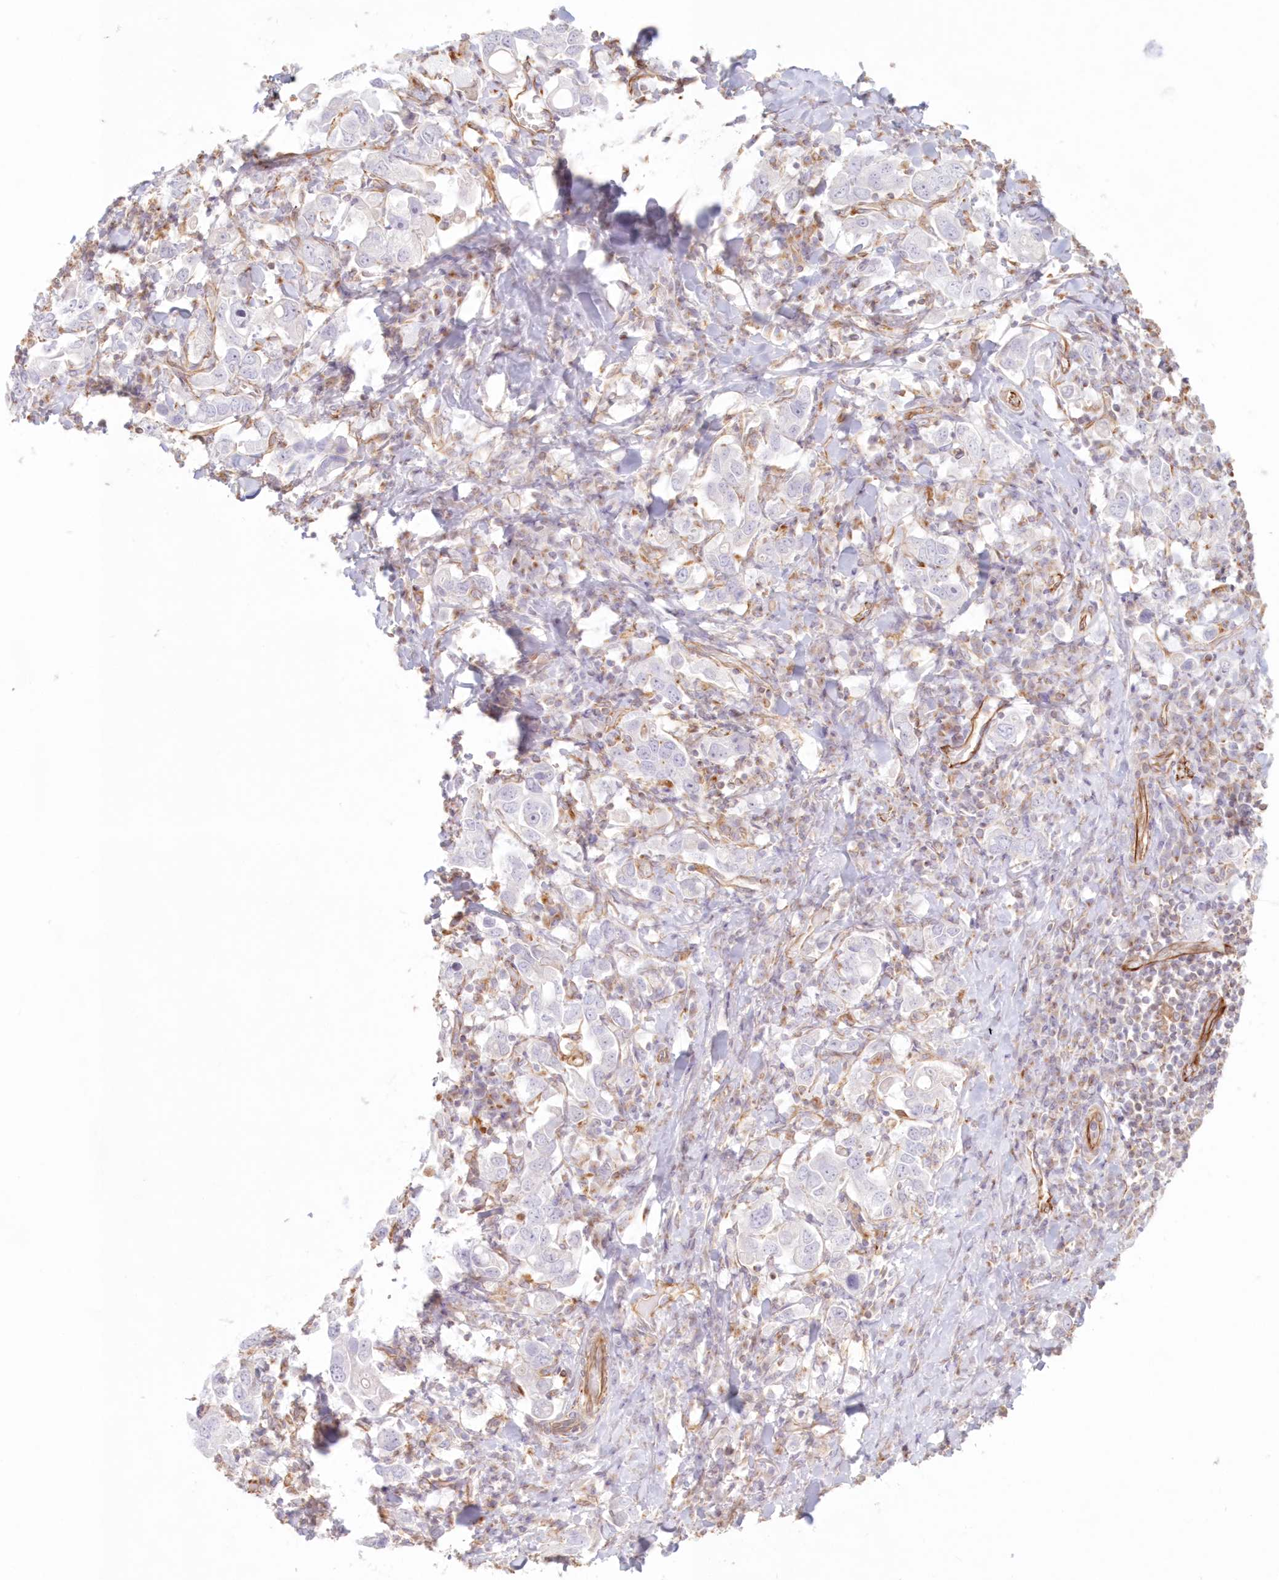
{"staining": {"intensity": "negative", "quantity": "none", "location": "none"}, "tissue": "stomach cancer", "cell_type": "Tumor cells", "image_type": "cancer", "snomed": [{"axis": "morphology", "description": "Adenocarcinoma, NOS"}, {"axis": "topography", "description": "Stomach, upper"}], "caption": "There is no significant positivity in tumor cells of stomach cancer.", "gene": "DMRTB1", "patient": {"sex": "male", "age": 62}}